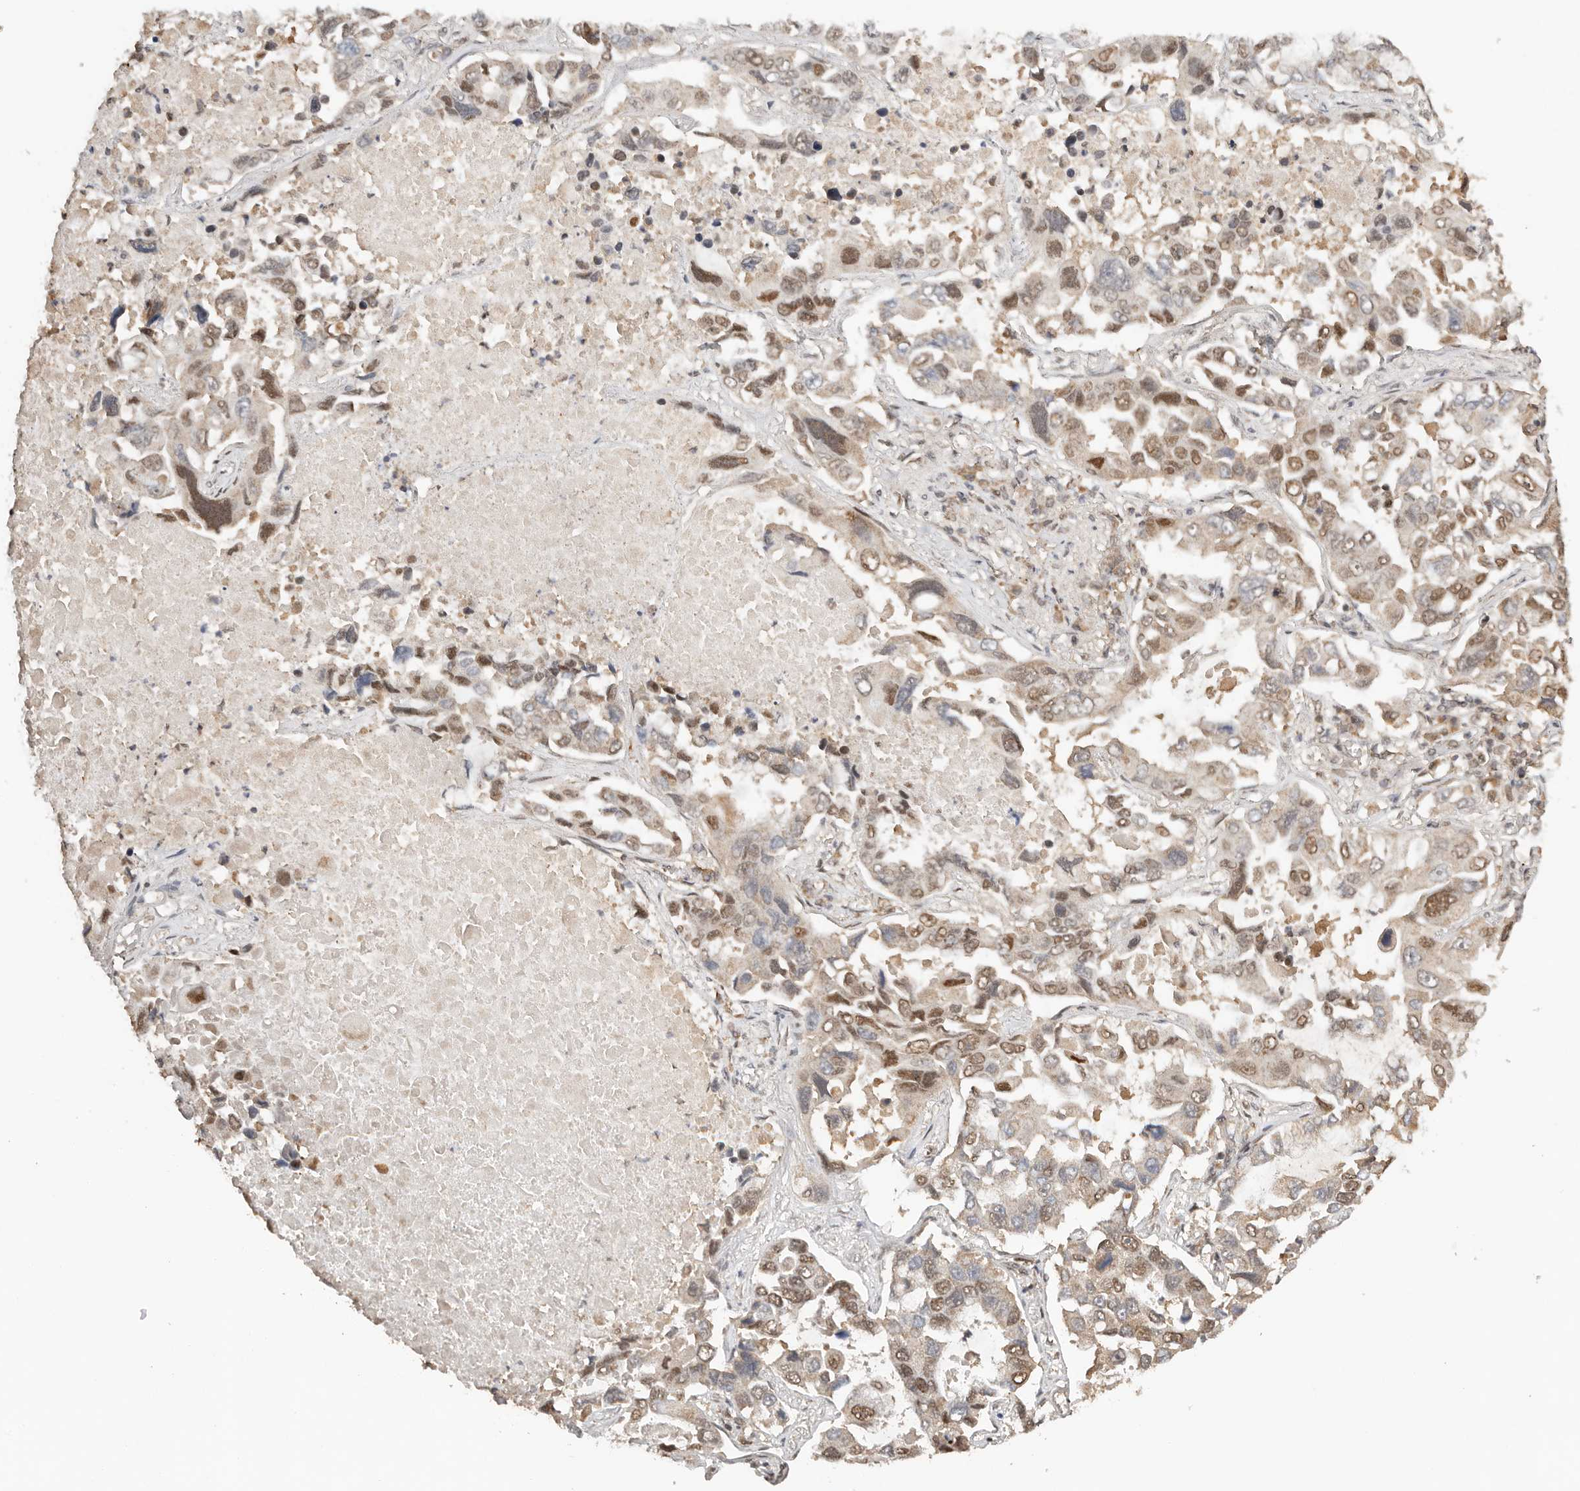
{"staining": {"intensity": "moderate", "quantity": "25%-75%", "location": "nuclear"}, "tissue": "lung cancer", "cell_type": "Tumor cells", "image_type": "cancer", "snomed": [{"axis": "morphology", "description": "Adenocarcinoma, NOS"}, {"axis": "topography", "description": "Lung"}], "caption": "Protein expression analysis of lung cancer (adenocarcinoma) displays moderate nuclear positivity in approximately 25%-75% of tumor cells.", "gene": "SEC14L1", "patient": {"sex": "male", "age": 64}}